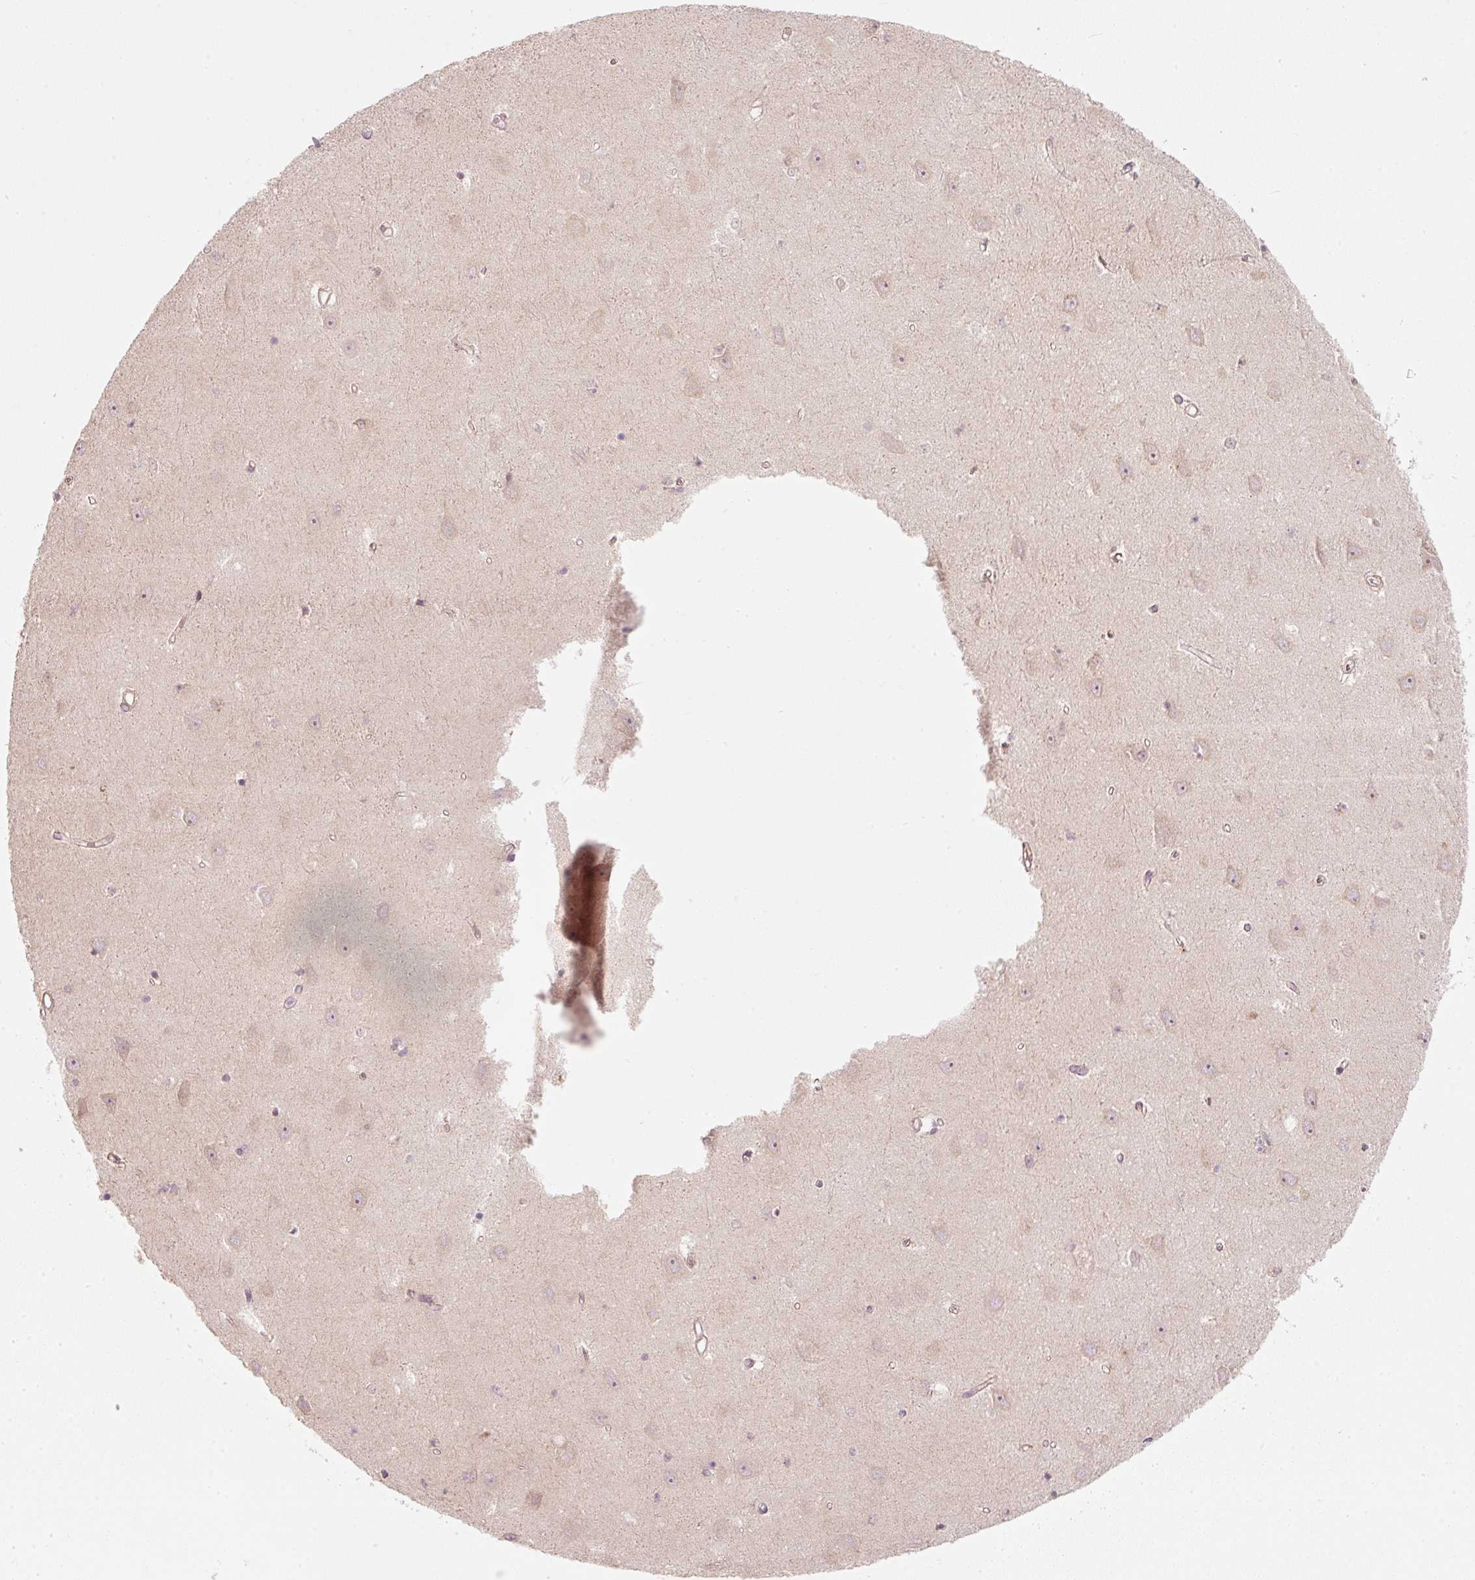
{"staining": {"intensity": "negative", "quantity": "none", "location": "none"}, "tissue": "hippocampus", "cell_type": "Glial cells", "image_type": "normal", "snomed": [{"axis": "morphology", "description": "Normal tissue, NOS"}, {"axis": "topography", "description": "Hippocampus"}], "caption": "DAB immunohistochemical staining of unremarkable hippocampus shows no significant expression in glial cells.", "gene": "KCNQ1", "patient": {"sex": "female", "age": 64}}